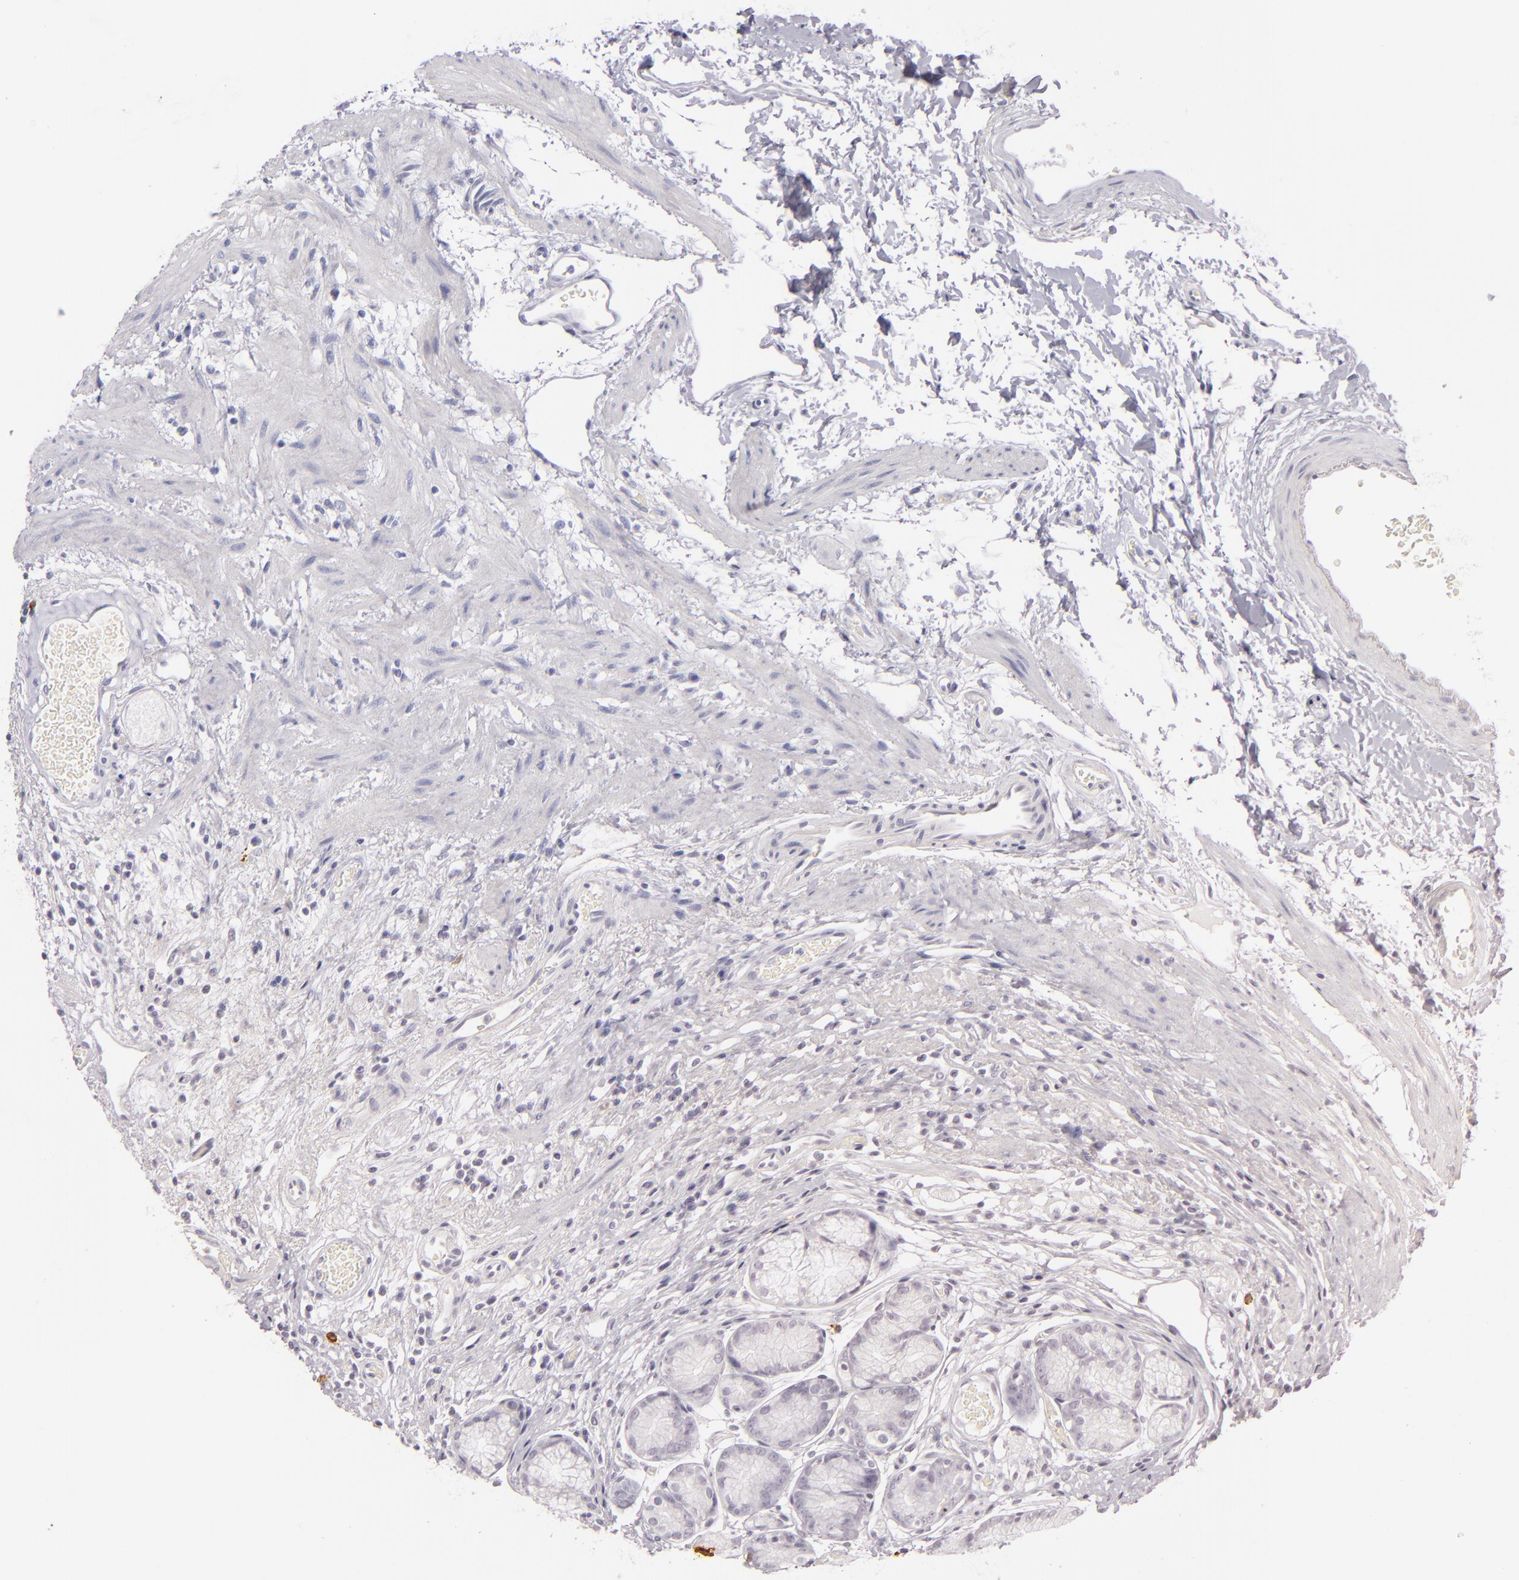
{"staining": {"intensity": "negative", "quantity": "none", "location": "none"}, "tissue": "stomach", "cell_type": "Glandular cells", "image_type": "normal", "snomed": [{"axis": "morphology", "description": "Normal tissue, NOS"}, {"axis": "morphology", "description": "Inflammation, NOS"}, {"axis": "topography", "description": "Stomach, lower"}], "caption": "This is an IHC micrograph of unremarkable human stomach. There is no positivity in glandular cells.", "gene": "CD207", "patient": {"sex": "male", "age": 59}}